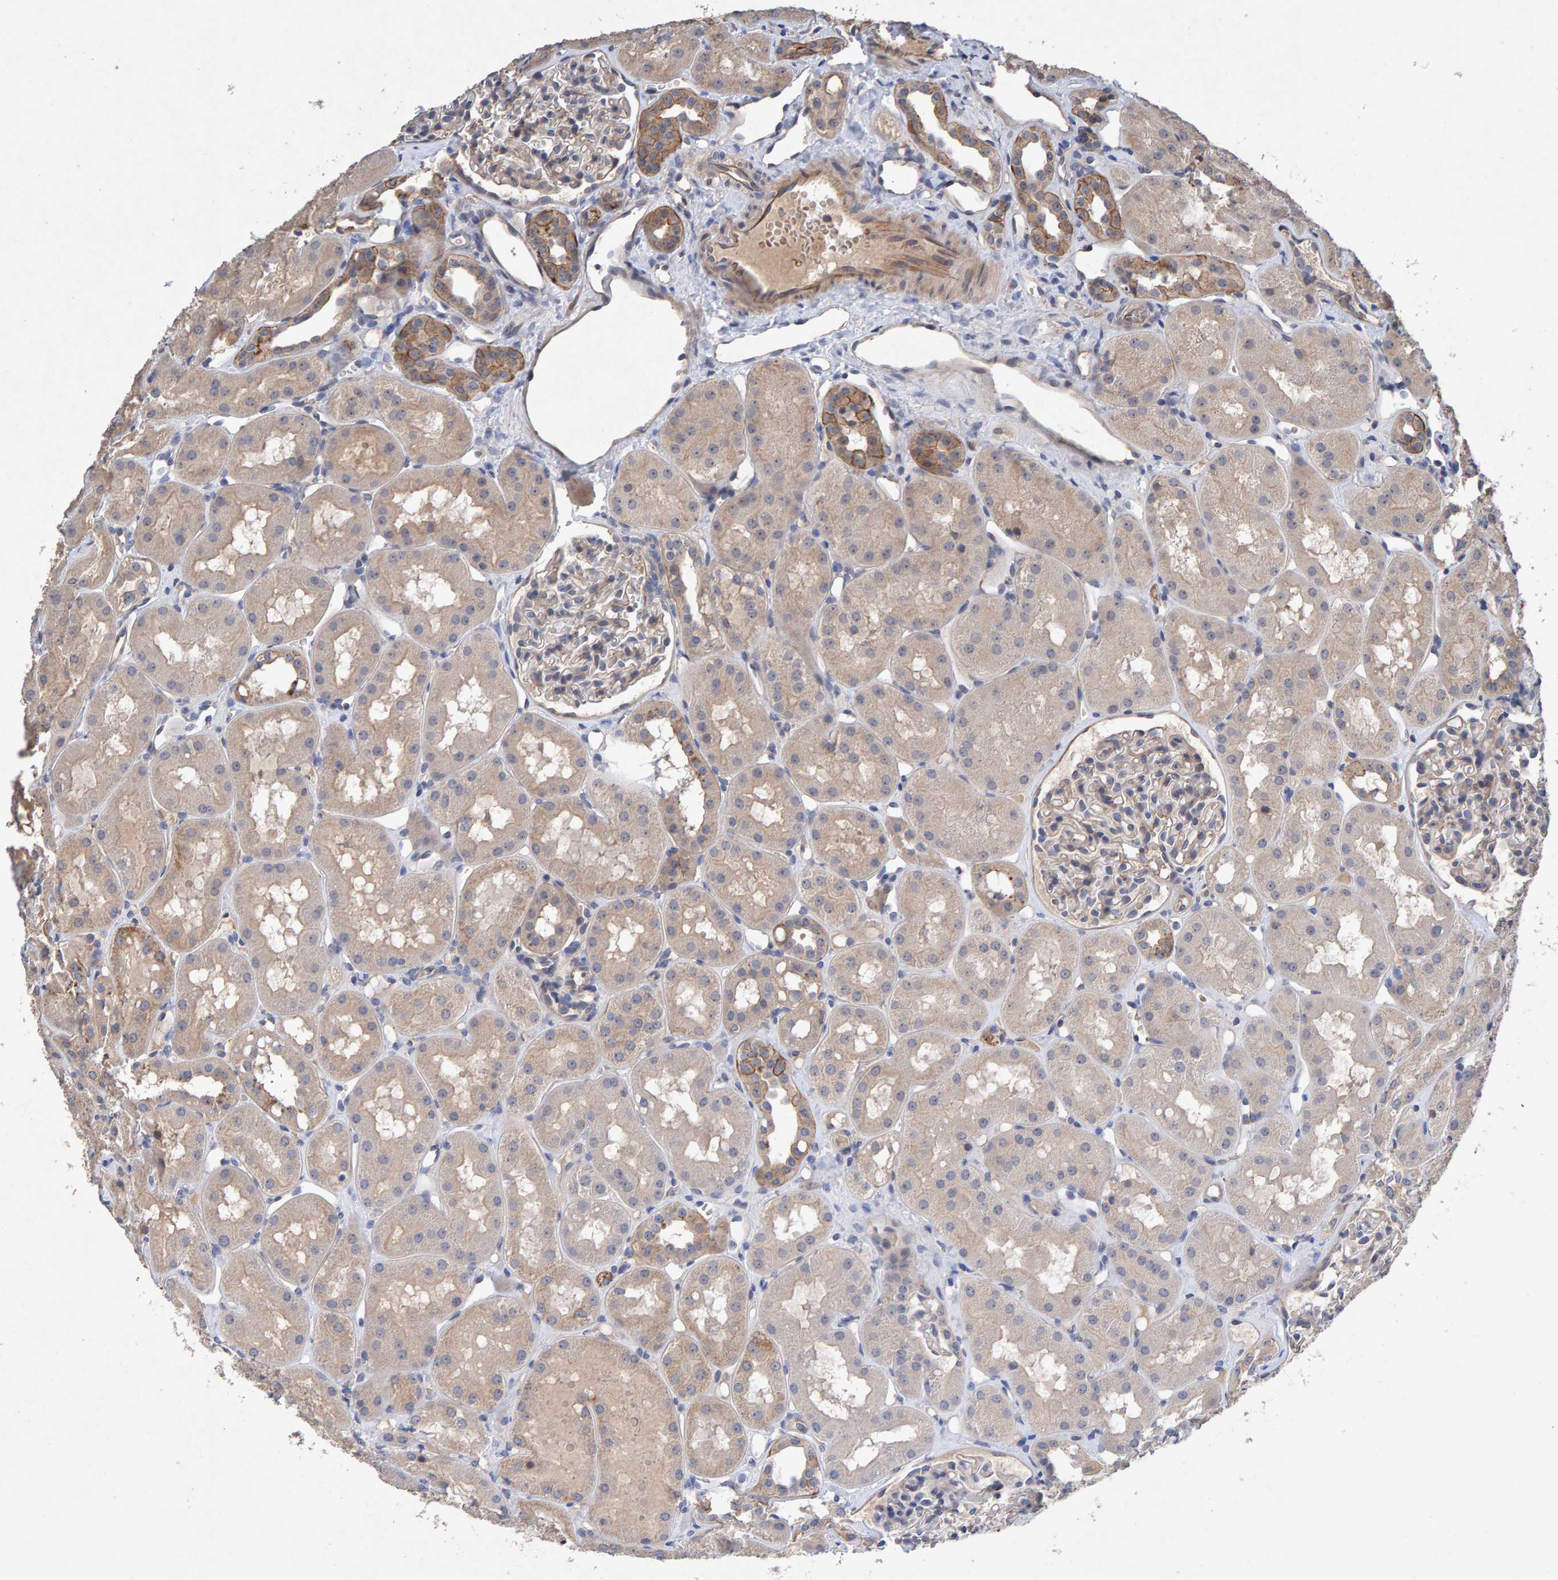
{"staining": {"intensity": "negative", "quantity": "none", "location": "none"}, "tissue": "kidney", "cell_type": "Cells in glomeruli", "image_type": "normal", "snomed": [{"axis": "morphology", "description": "Normal tissue, NOS"}, {"axis": "topography", "description": "Kidney"}], "caption": "This is an immunohistochemistry histopathology image of benign human kidney. There is no positivity in cells in glomeruli.", "gene": "EFR3A", "patient": {"sex": "male", "age": 16}}